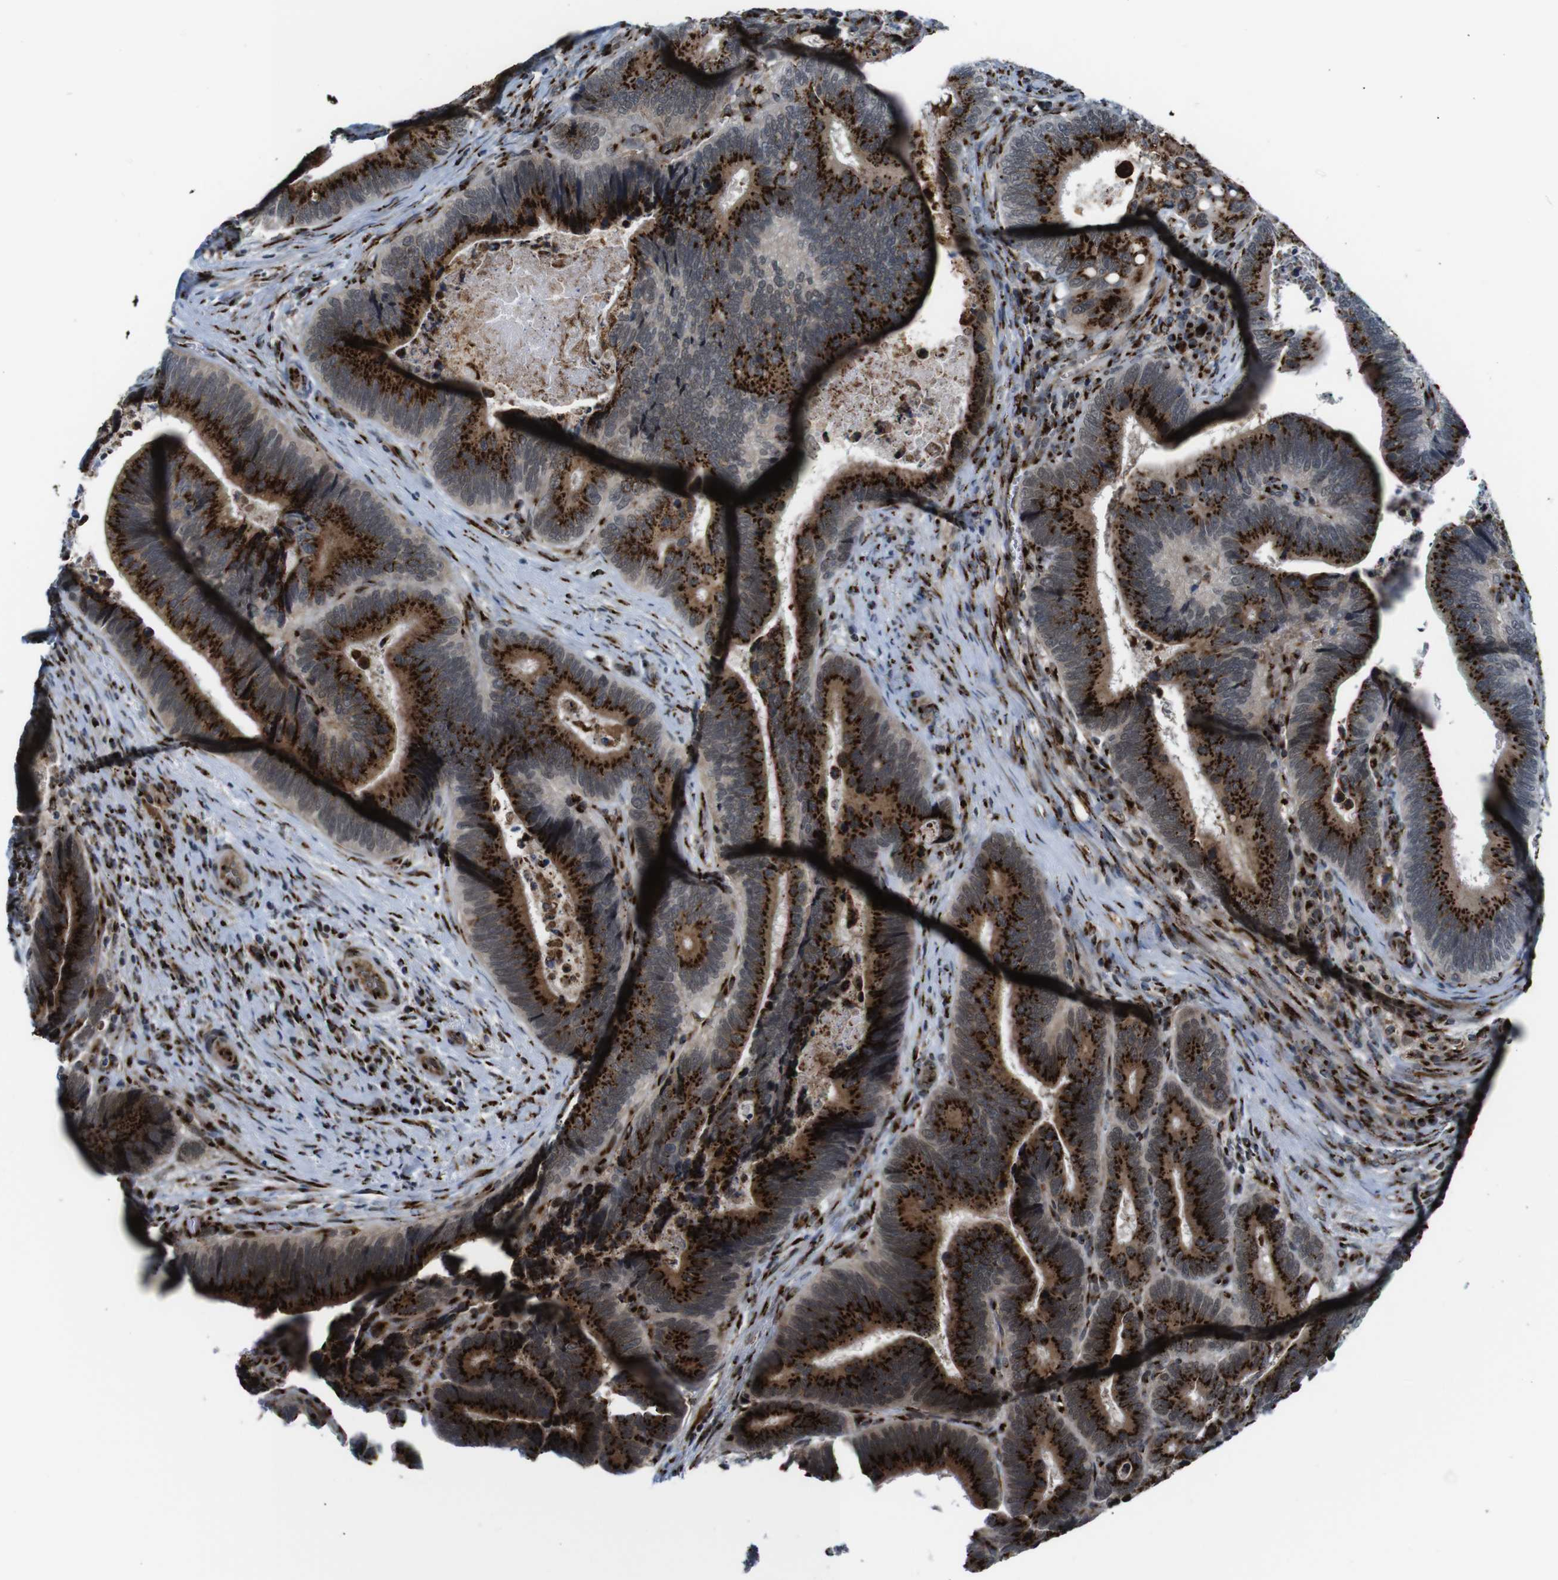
{"staining": {"intensity": "strong", "quantity": ">75%", "location": "cytoplasmic/membranous"}, "tissue": "colorectal cancer", "cell_type": "Tumor cells", "image_type": "cancer", "snomed": [{"axis": "morphology", "description": "Inflammation, NOS"}, {"axis": "morphology", "description": "Adenocarcinoma, NOS"}, {"axis": "topography", "description": "Colon"}], "caption": "Immunohistochemistry (IHC) (DAB) staining of colorectal cancer reveals strong cytoplasmic/membranous protein positivity in approximately >75% of tumor cells.", "gene": "TGOLN2", "patient": {"sex": "male", "age": 72}}